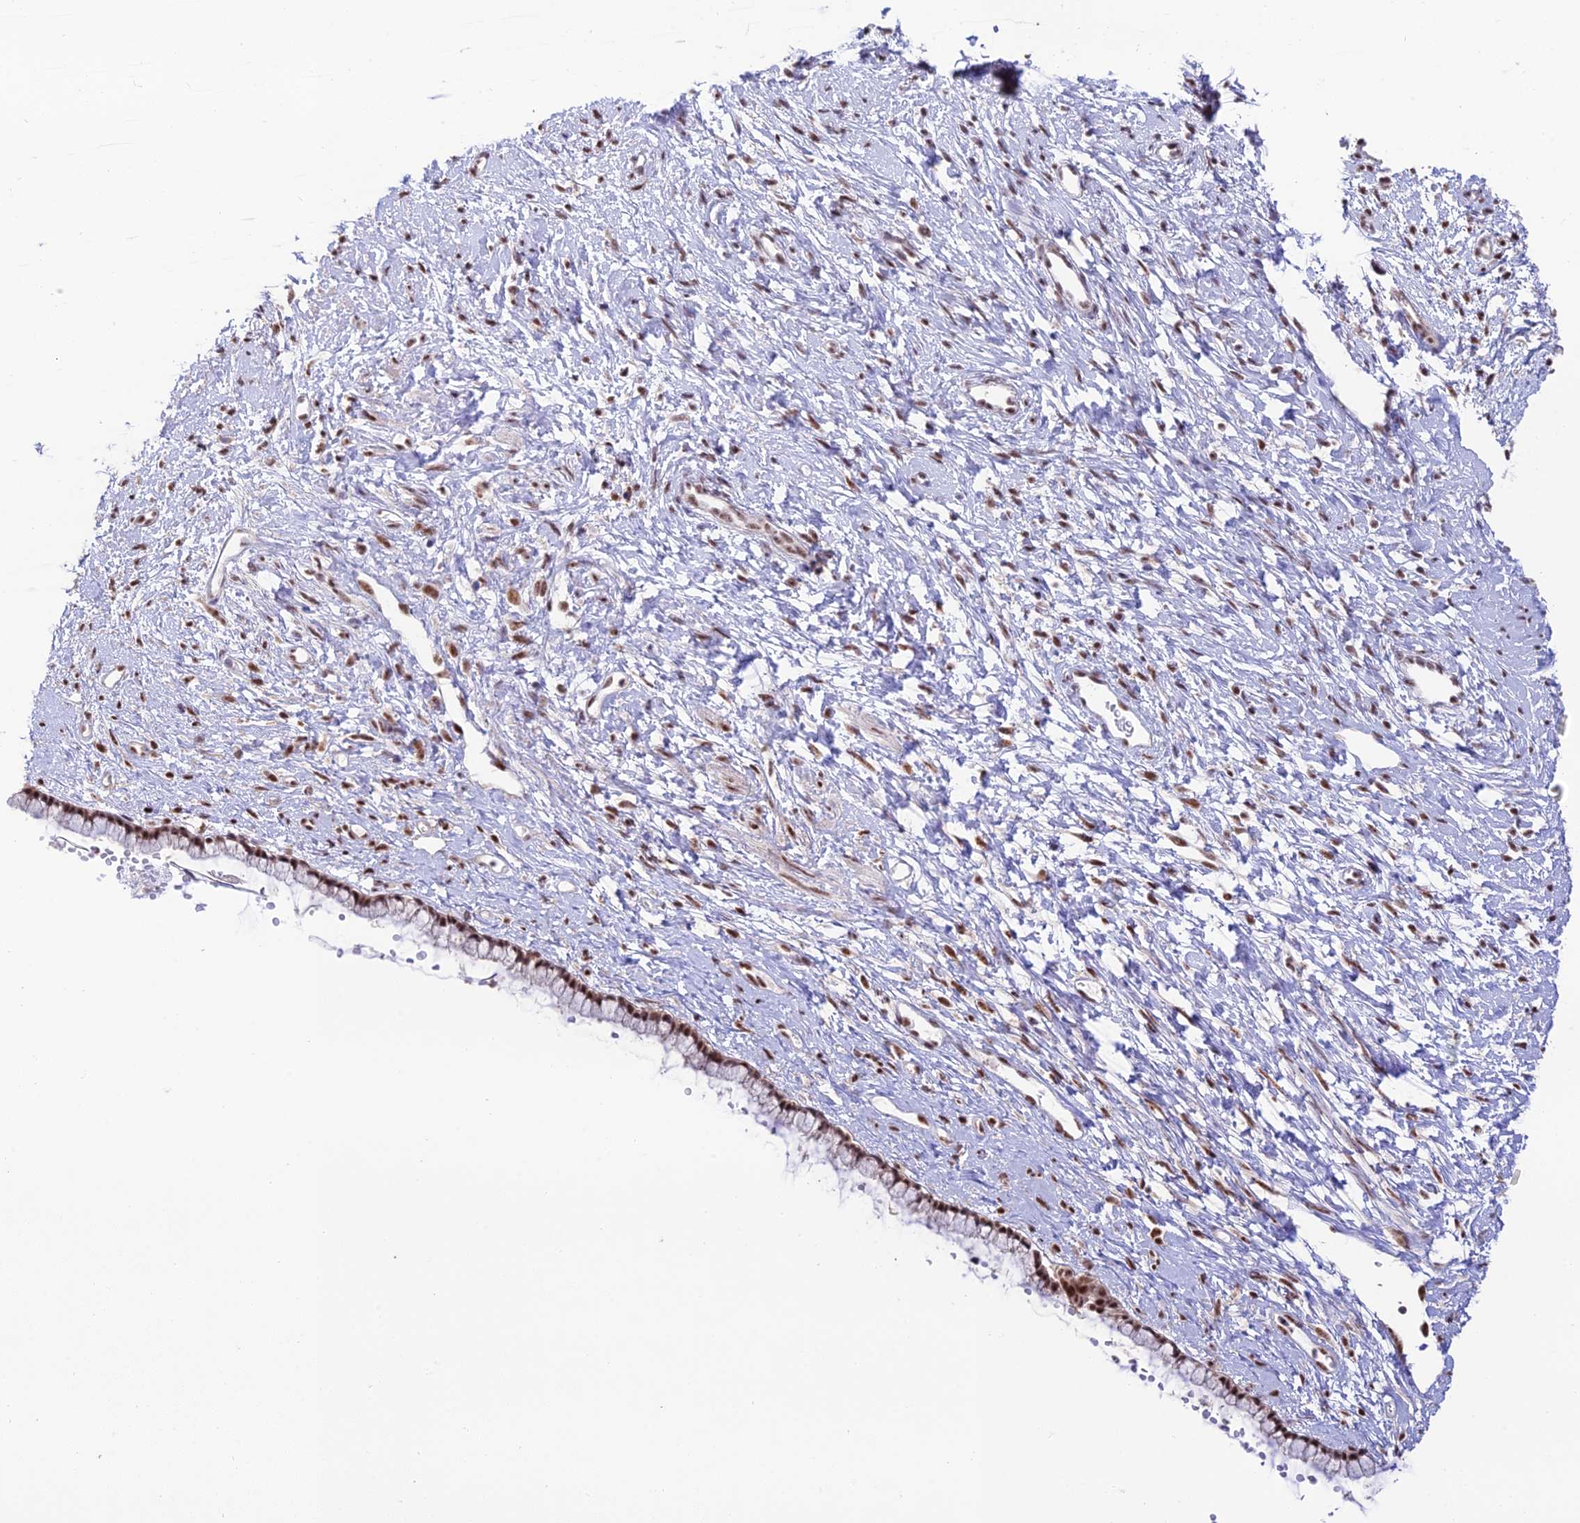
{"staining": {"intensity": "moderate", "quantity": ">75%", "location": "nuclear"}, "tissue": "cervix", "cell_type": "Glandular cells", "image_type": "normal", "snomed": [{"axis": "morphology", "description": "Normal tissue, NOS"}, {"axis": "topography", "description": "Cervix"}], "caption": "Cervix stained with DAB (3,3'-diaminobenzidine) IHC reveals medium levels of moderate nuclear expression in approximately >75% of glandular cells. The staining was performed using DAB (3,3'-diaminobenzidine) to visualize the protein expression in brown, while the nuclei were stained in blue with hematoxylin (Magnification: 20x).", "gene": "THOC7", "patient": {"sex": "female", "age": 57}}